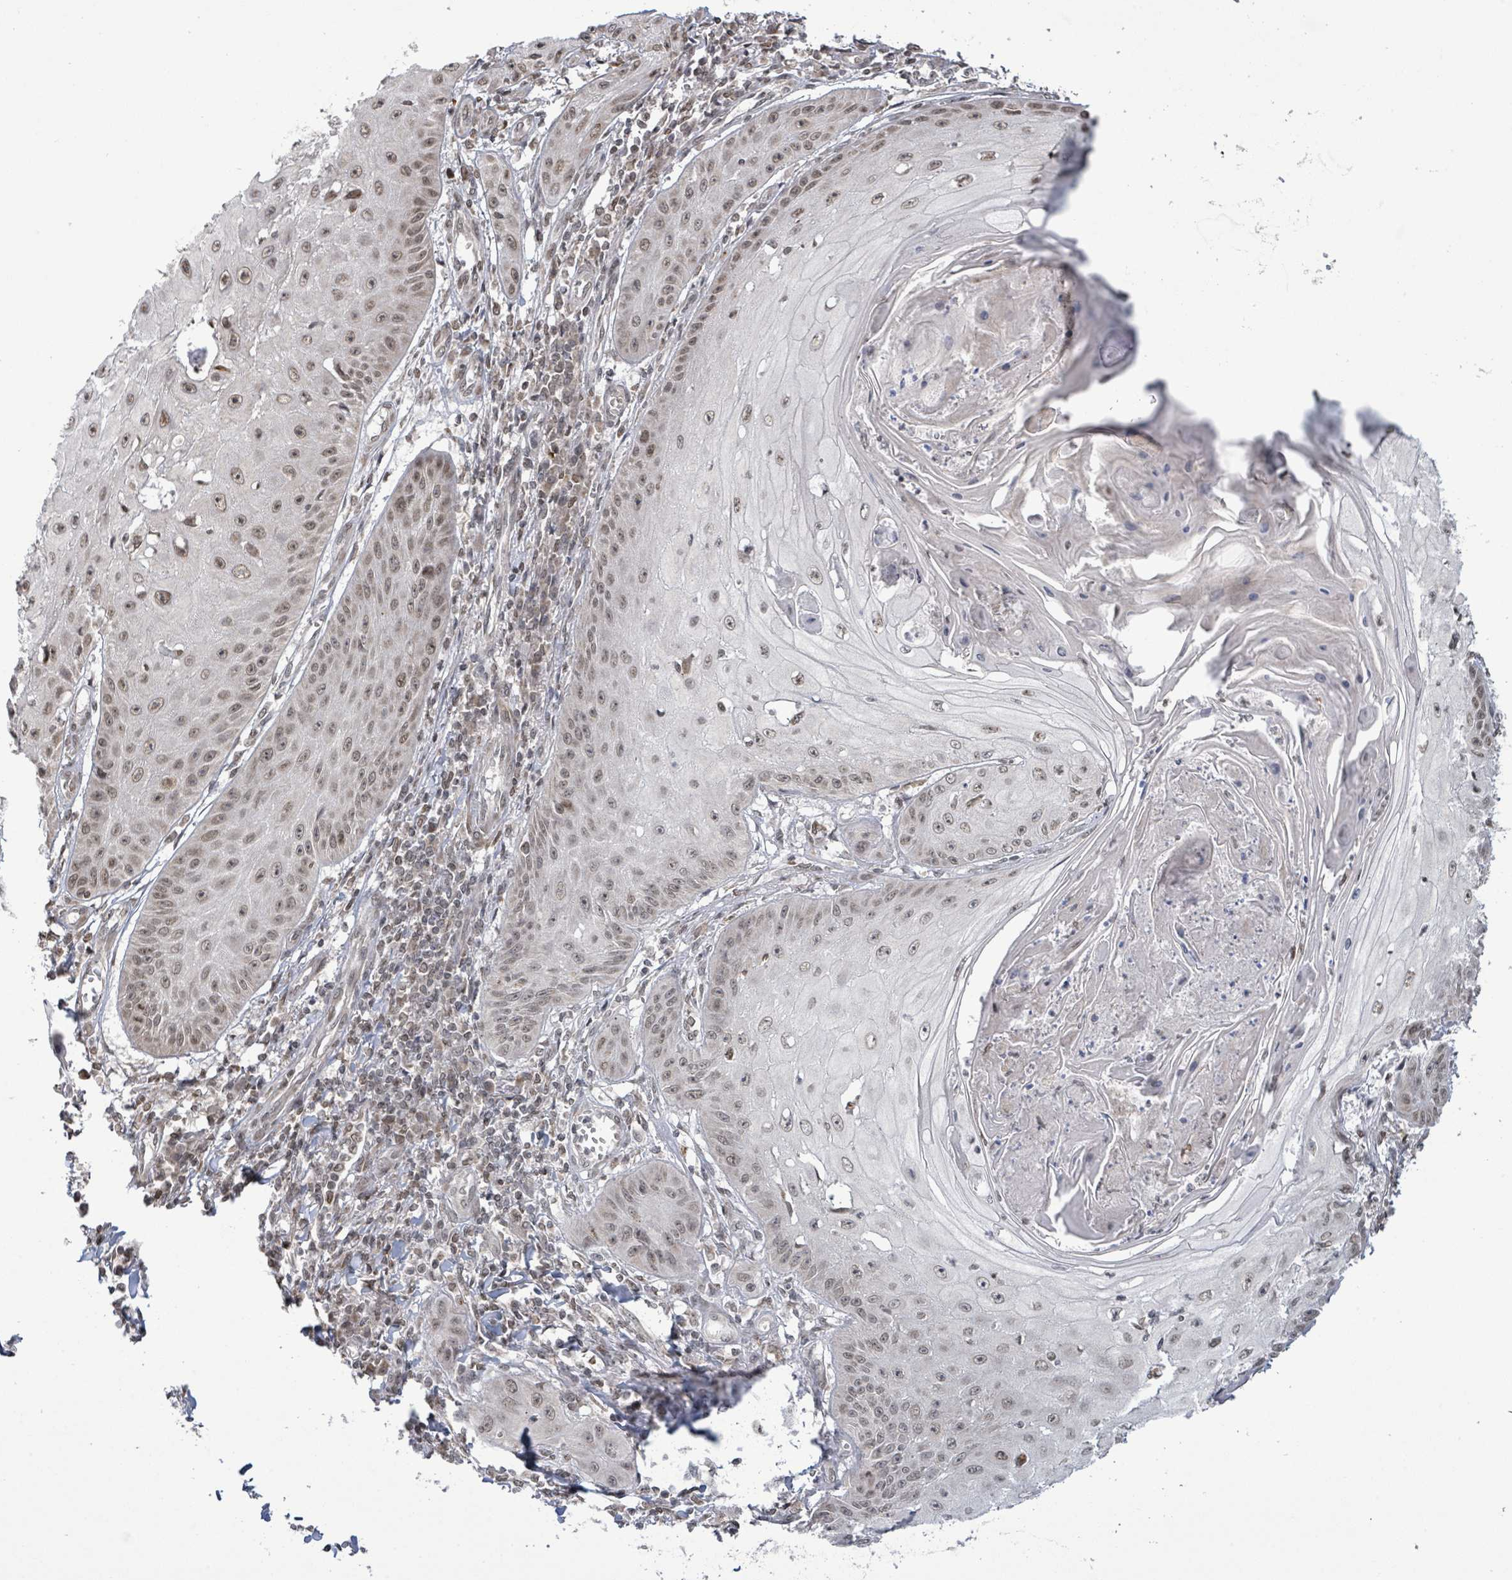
{"staining": {"intensity": "moderate", "quantity": "25%-75%", "location": "nuclear"}, "tissue": "skin cancer", "cell_type": "Tumor cells", "image_type": "cancer", "snomed": [{"axis": "morphology", "description": "Squamous cell carcinoma, NOS"}, {"axis": "topography", "description": "Skin"}], "caption": "An image showing moderate nuclear positivity in about 25%-75% of tumor cells in skin squamous cell carcinoma, as visualized by brown immunohistochemical staining.", "gene": "SBF2", "patient": {"sex": "male", "age": 70}}